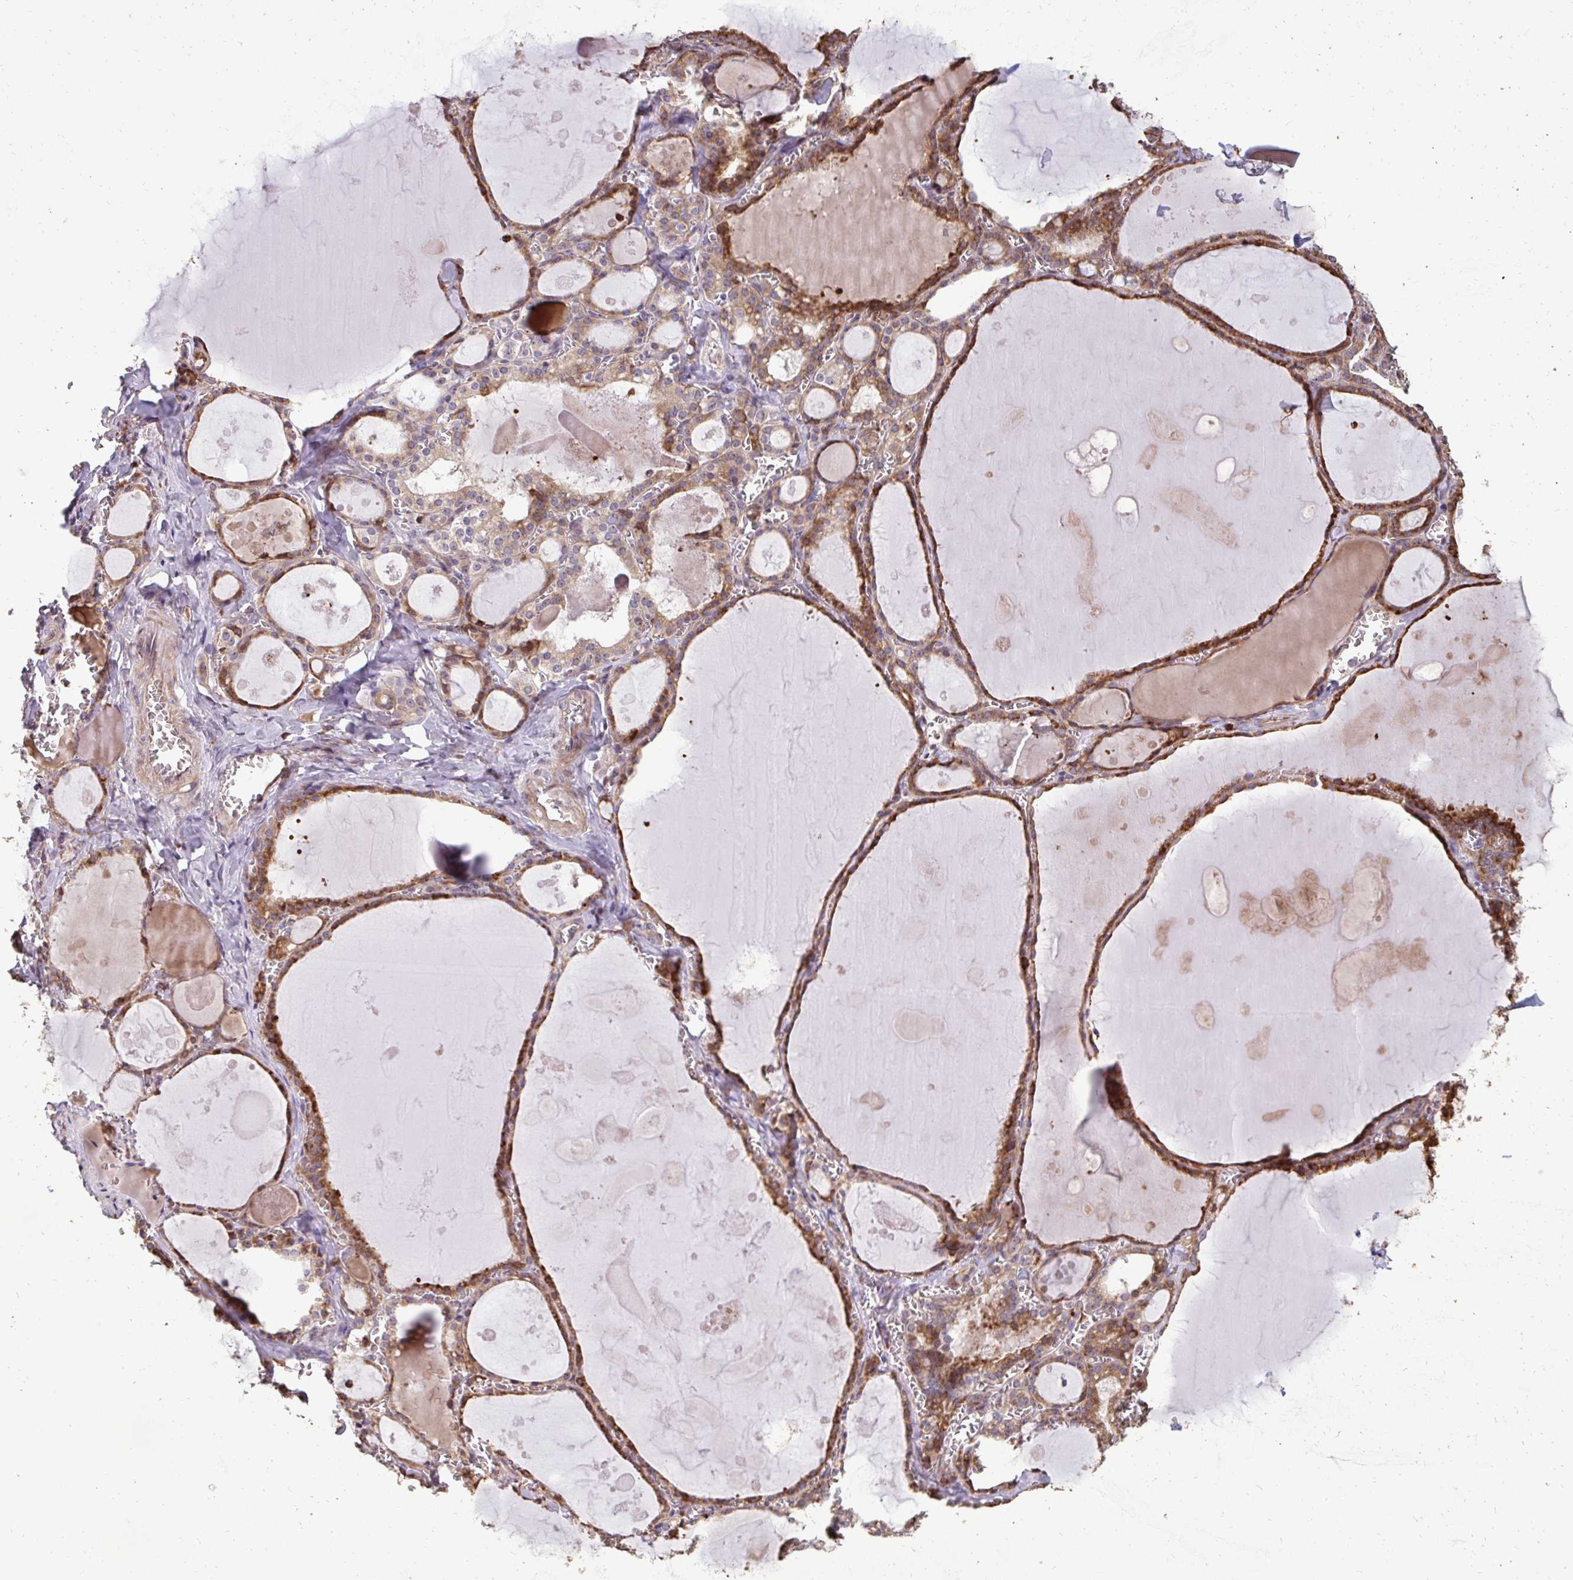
{"staining": {"intensity": "moderate", "quantity": ">75%", "location": "cytoplasmic/membranous"}, "tissue": "thyroid gland", "cell_type": "Glandular cells", "image_type": "normal", "snomed": [{"axis": "morphology", "description": "Normal tissue, NOS"}, {"axis": "topography", "description": "Thyroid gland"}], "caption": "The micrograph displays staining of benign thyroid gland, revealing moderate cytoplasmic/membranous protein staining (brown color) within glandular cells.", "gene": "FIBCD1", "patient": {"sex": "male", "age": 56}}